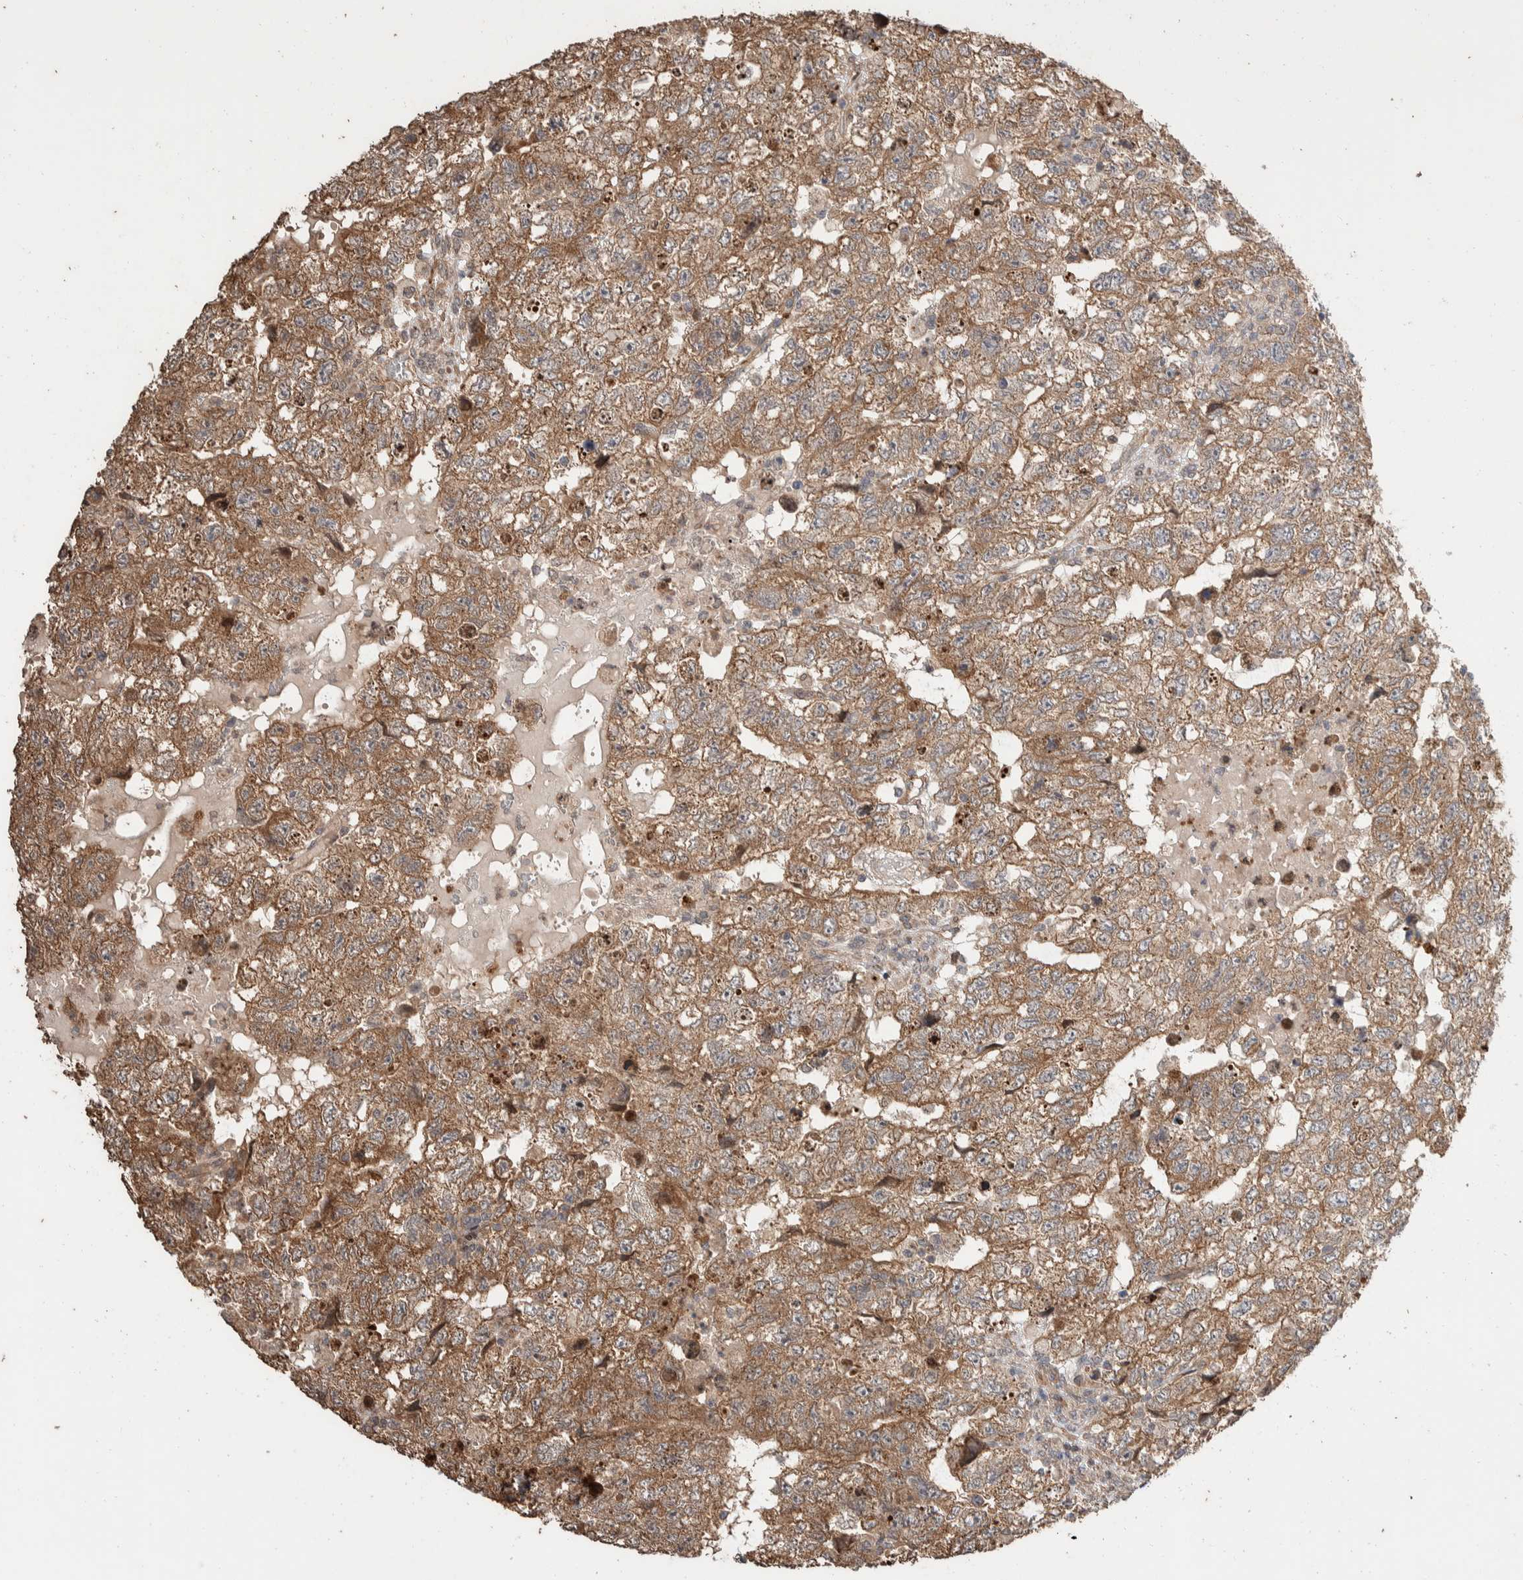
{"staining": {"intensity": "moderate", "quantity": ">75%", "location": "cytoplasmic/membranous"}, "tissue": "testis cancer", "cell_type": "Tumor cells", "image_type": "cancer", "snomed": [{"axis": "morphology", "description": "Carcinoma, Embryonal, NOS"}, {"axis": "topography", "description": "Testis"}], "caption": "An image of human testis cancer stained for a protein demonstrates moderate cytoplasmic/membranous brown staining in tumor cells.", "gene": "ERC1", "patient": {"sex": "male", "age": 36}}